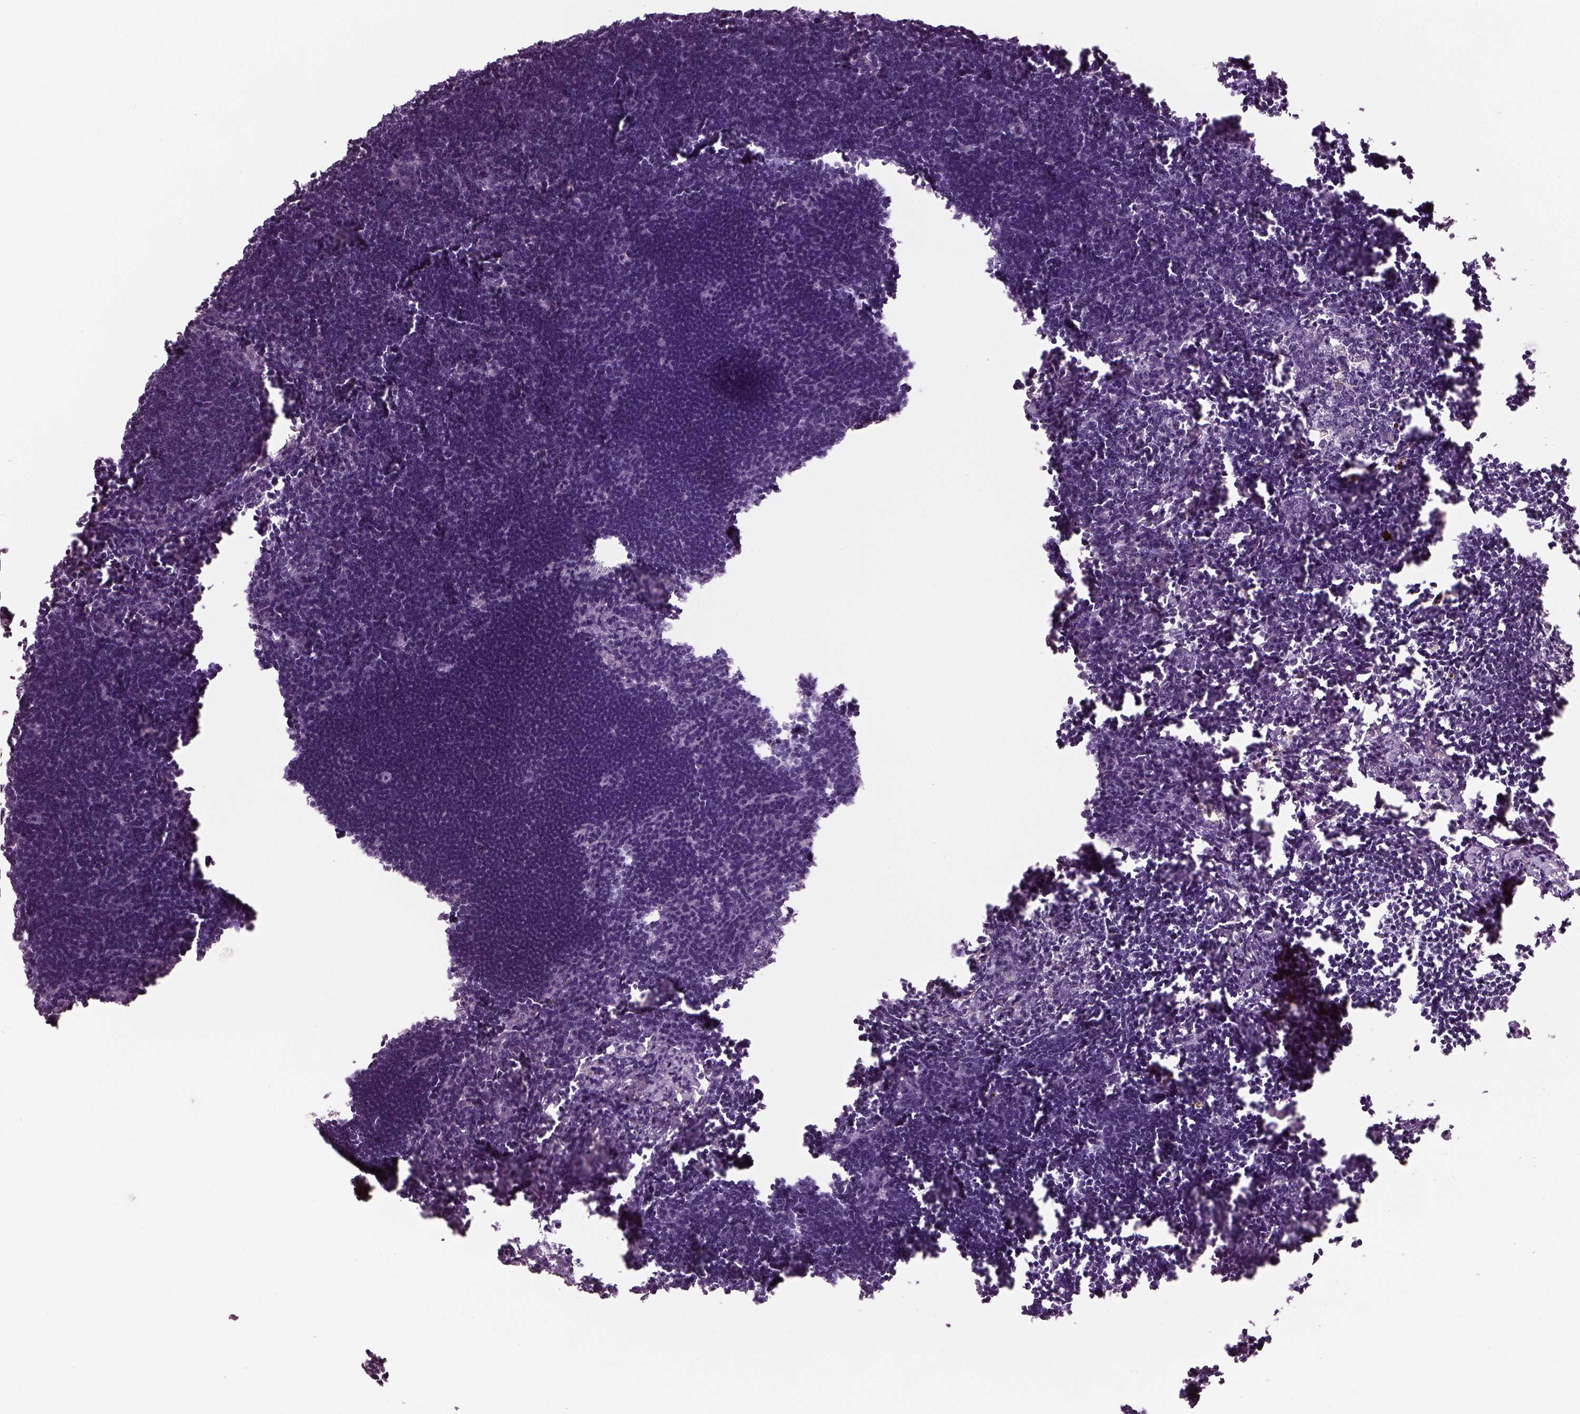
{"staining": {"intensity": "negative", "quantity": "none", "location": "none"}, "tissue": "lymph node", "cell_type": "Germinal center cells", "image_type": "normal", "snomed": [{"axis": "morphology", "description": "Normal tissue, NOS"}, {"axis": "topography", "description": "Lymph node"}], "caption": "DAB (3,3'-diaminobenzidine) immunohistochemical staining of normal human lymph node displays no significant positivity in germinal center cells.", "gene": "TMEM231", "patient": {"sex": "male", "age": 55}}